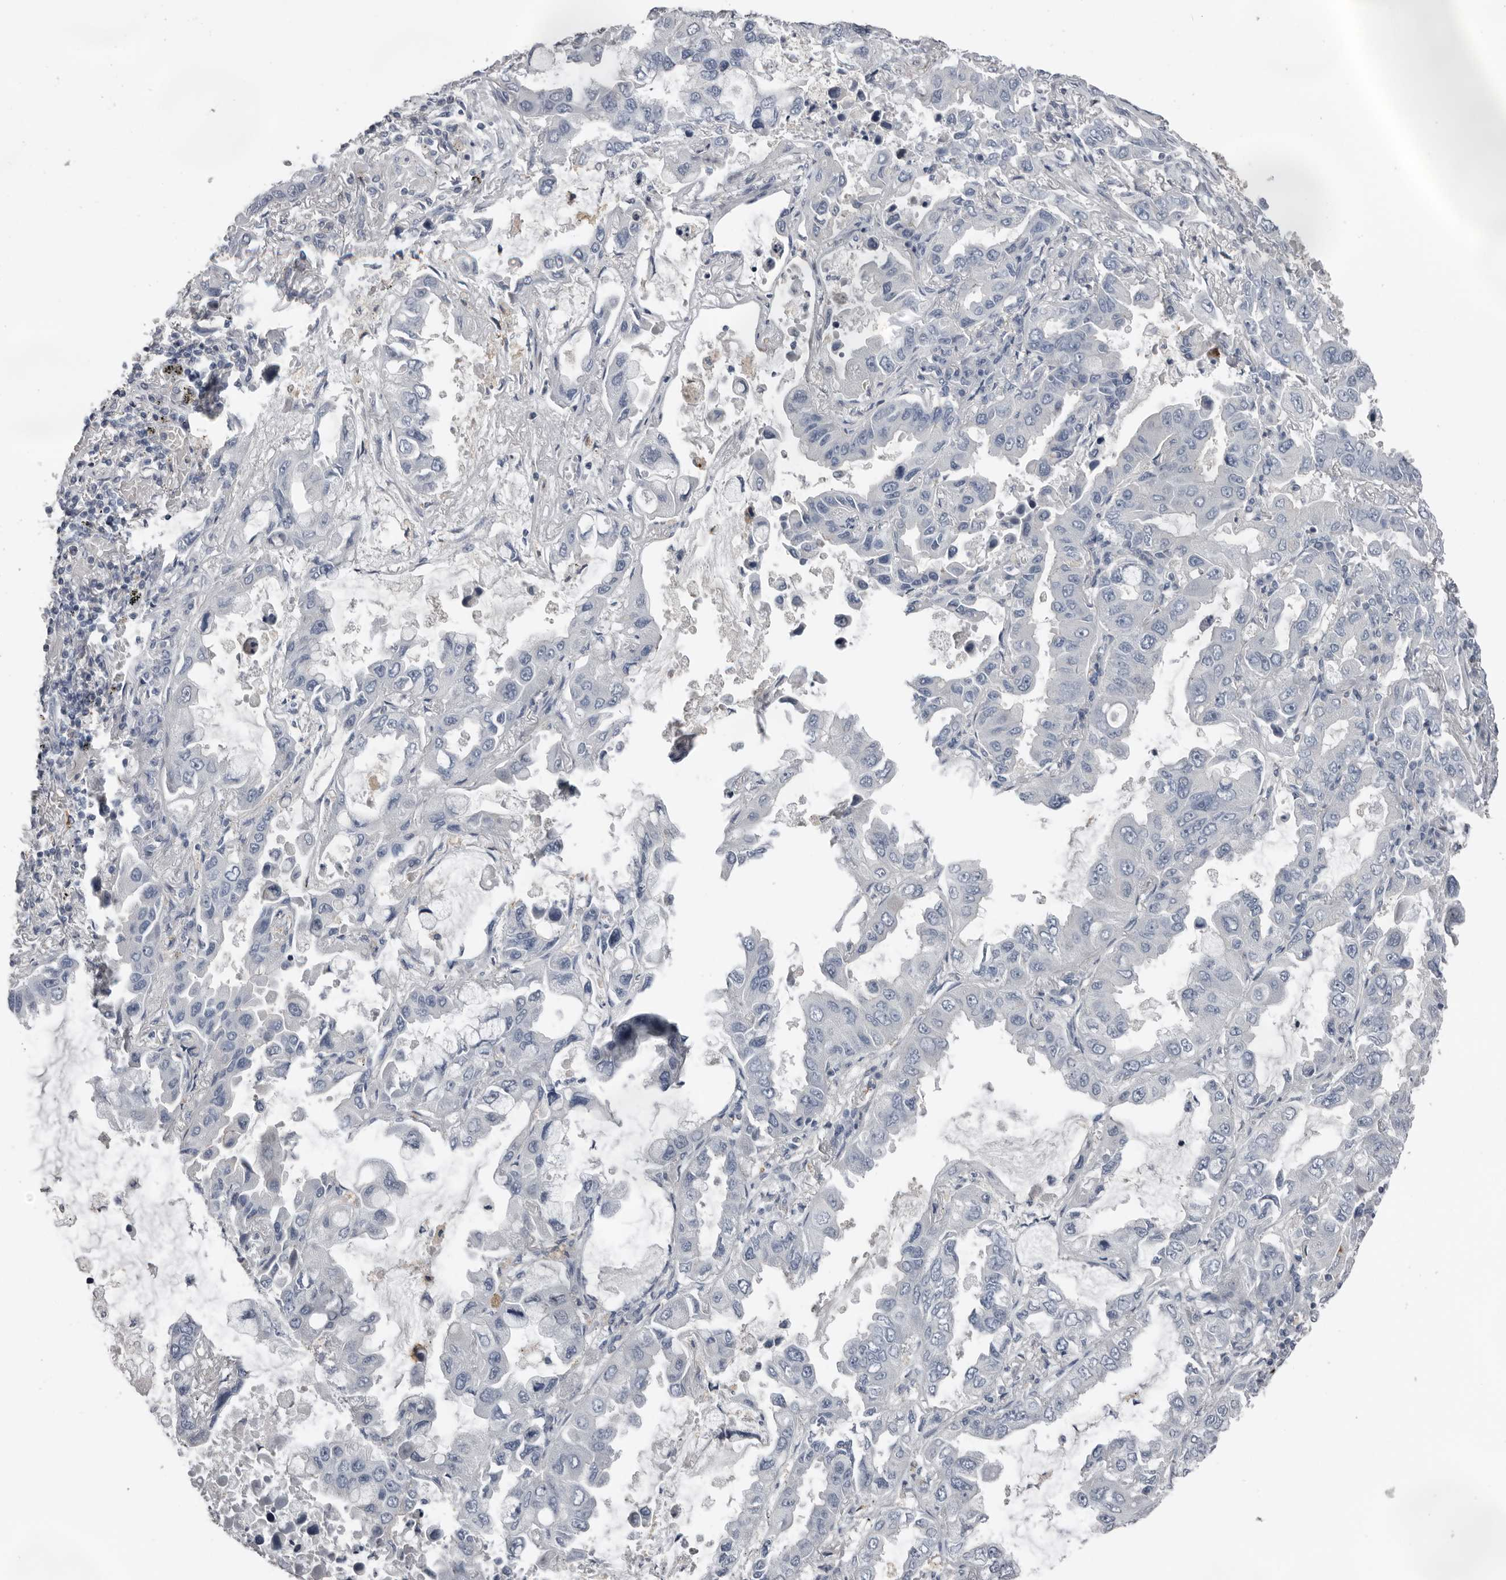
{"staining": {"intensity": "negative", "quantity": "none", "location": "none"}, "tissue": "lung cancer", "cell_type": "Tumor cells", "image_type": "cancer", "snomed": [{"axis": "morphology", "description": "Adenocarcinoma, NOS"}, {"axis": "topography", "description": "Lung"}], "caption": "Micrograph shows no protein expression in tumor cells of adenocarcinoma (lung) tissue.", "gene": "FABP7", "patient": {"sex": "male", "age": 64}}